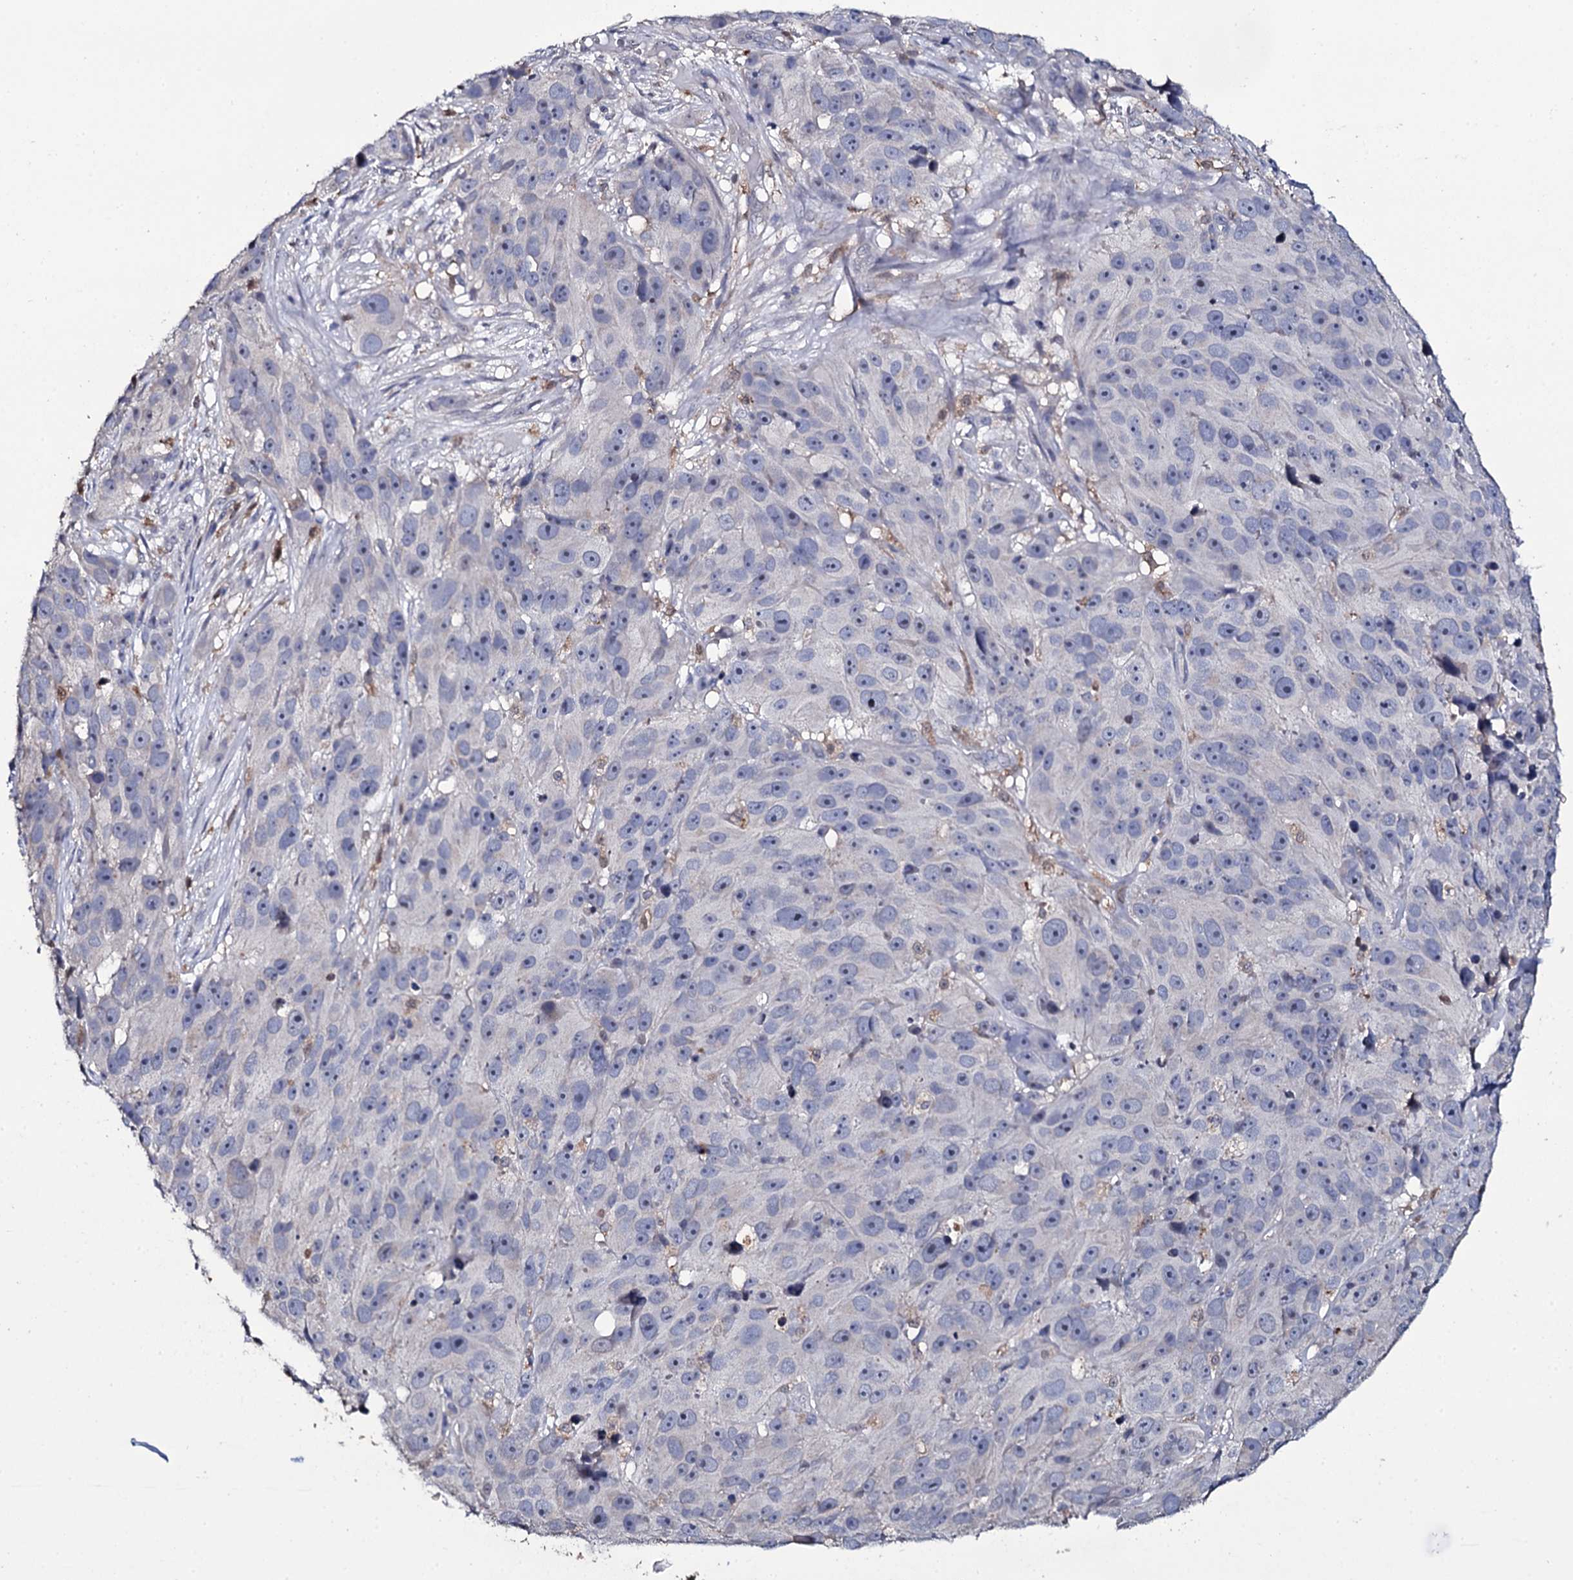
{"staining": {"intensity": "negative", "quantity": "none", "location": "none"}, "tissue": "melanoma", "cell_type": "Tumor cells", "image_type": "cancer", "snomed": [{"axis": "morphology", "description": "Malignant melanoma, NOS"}, {"axis": "topography", "description": "Skin"}], "caption": "A photomicrograph of human malignant melanoma is negative for staining in tumor cells.", "gene": "CRYL1", "patient": {"sex": "male", "age": 84}}